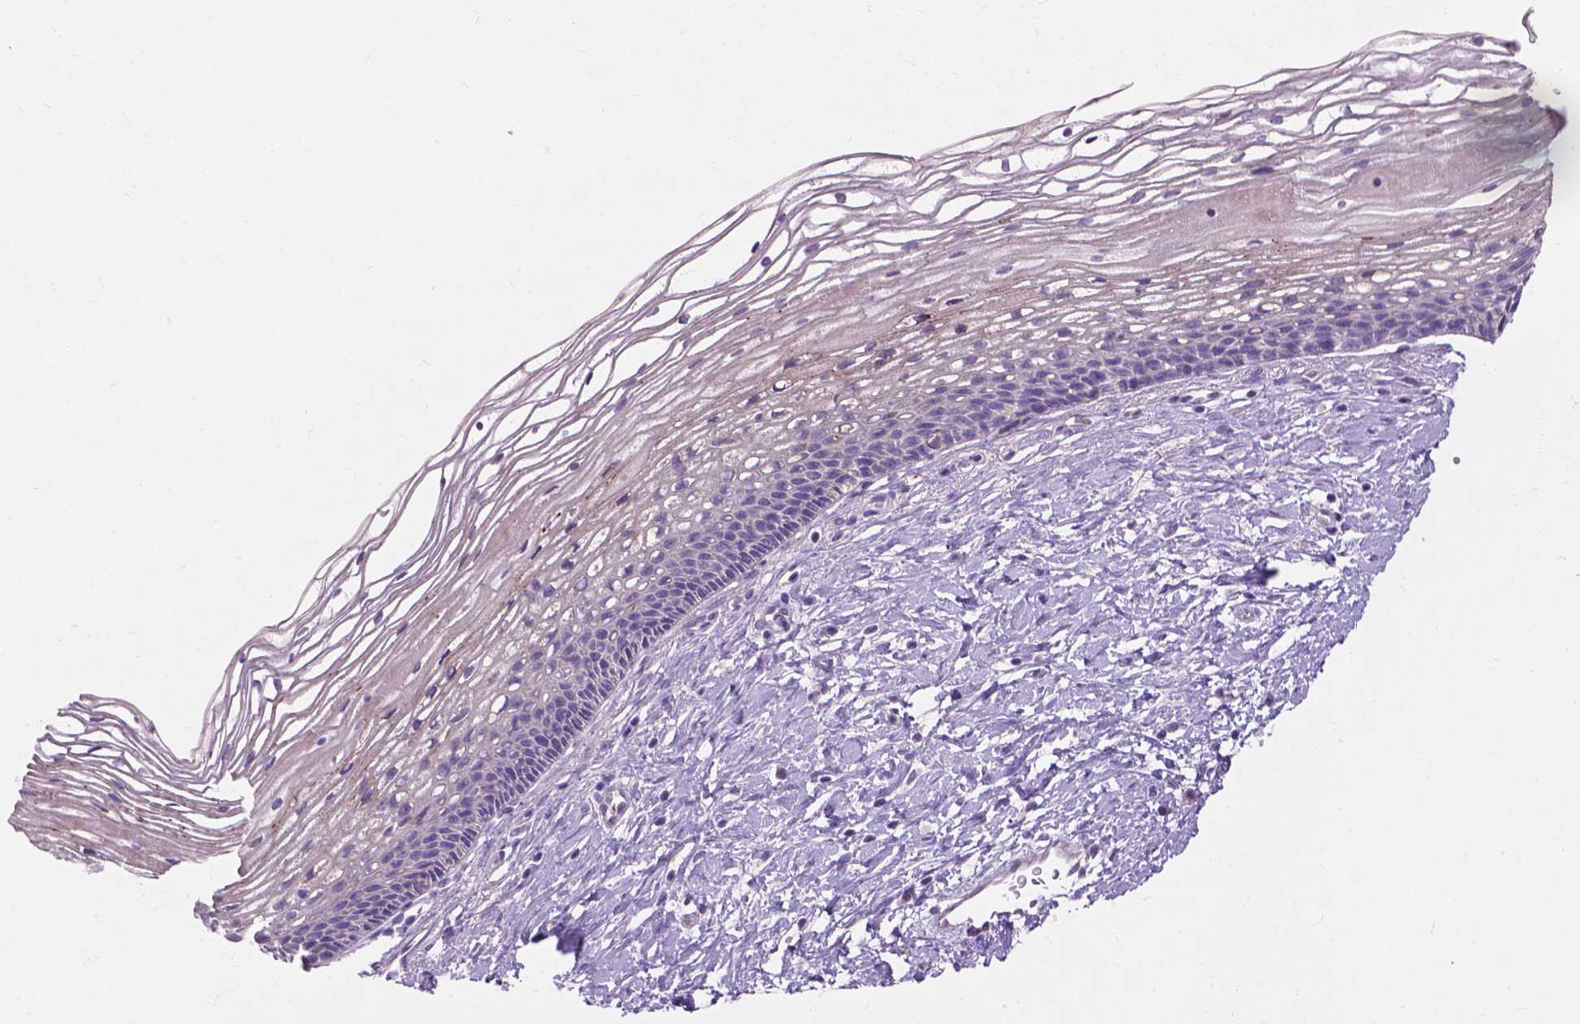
{"staining": {"intensity": "negative", "quantity": "none", "location": "none"}, "tissue": "cervix", "cell_type": "Glandular cells", "image_type": "normal", "snomed": [{"axis": "morphology", "description": "Normal tissue, NOS"}, {"axis": "topography", "description": "Cervix"}], "caption": "DAB immunohistochemical staining of normal cervix shows no significant expression in glandular cells. The staining is performed using DAB brown chromogen with nuclei counter-stained in using hematoxylin.", "gene": "NOXO1", "patient": {"sex": "female", "age": 34}}